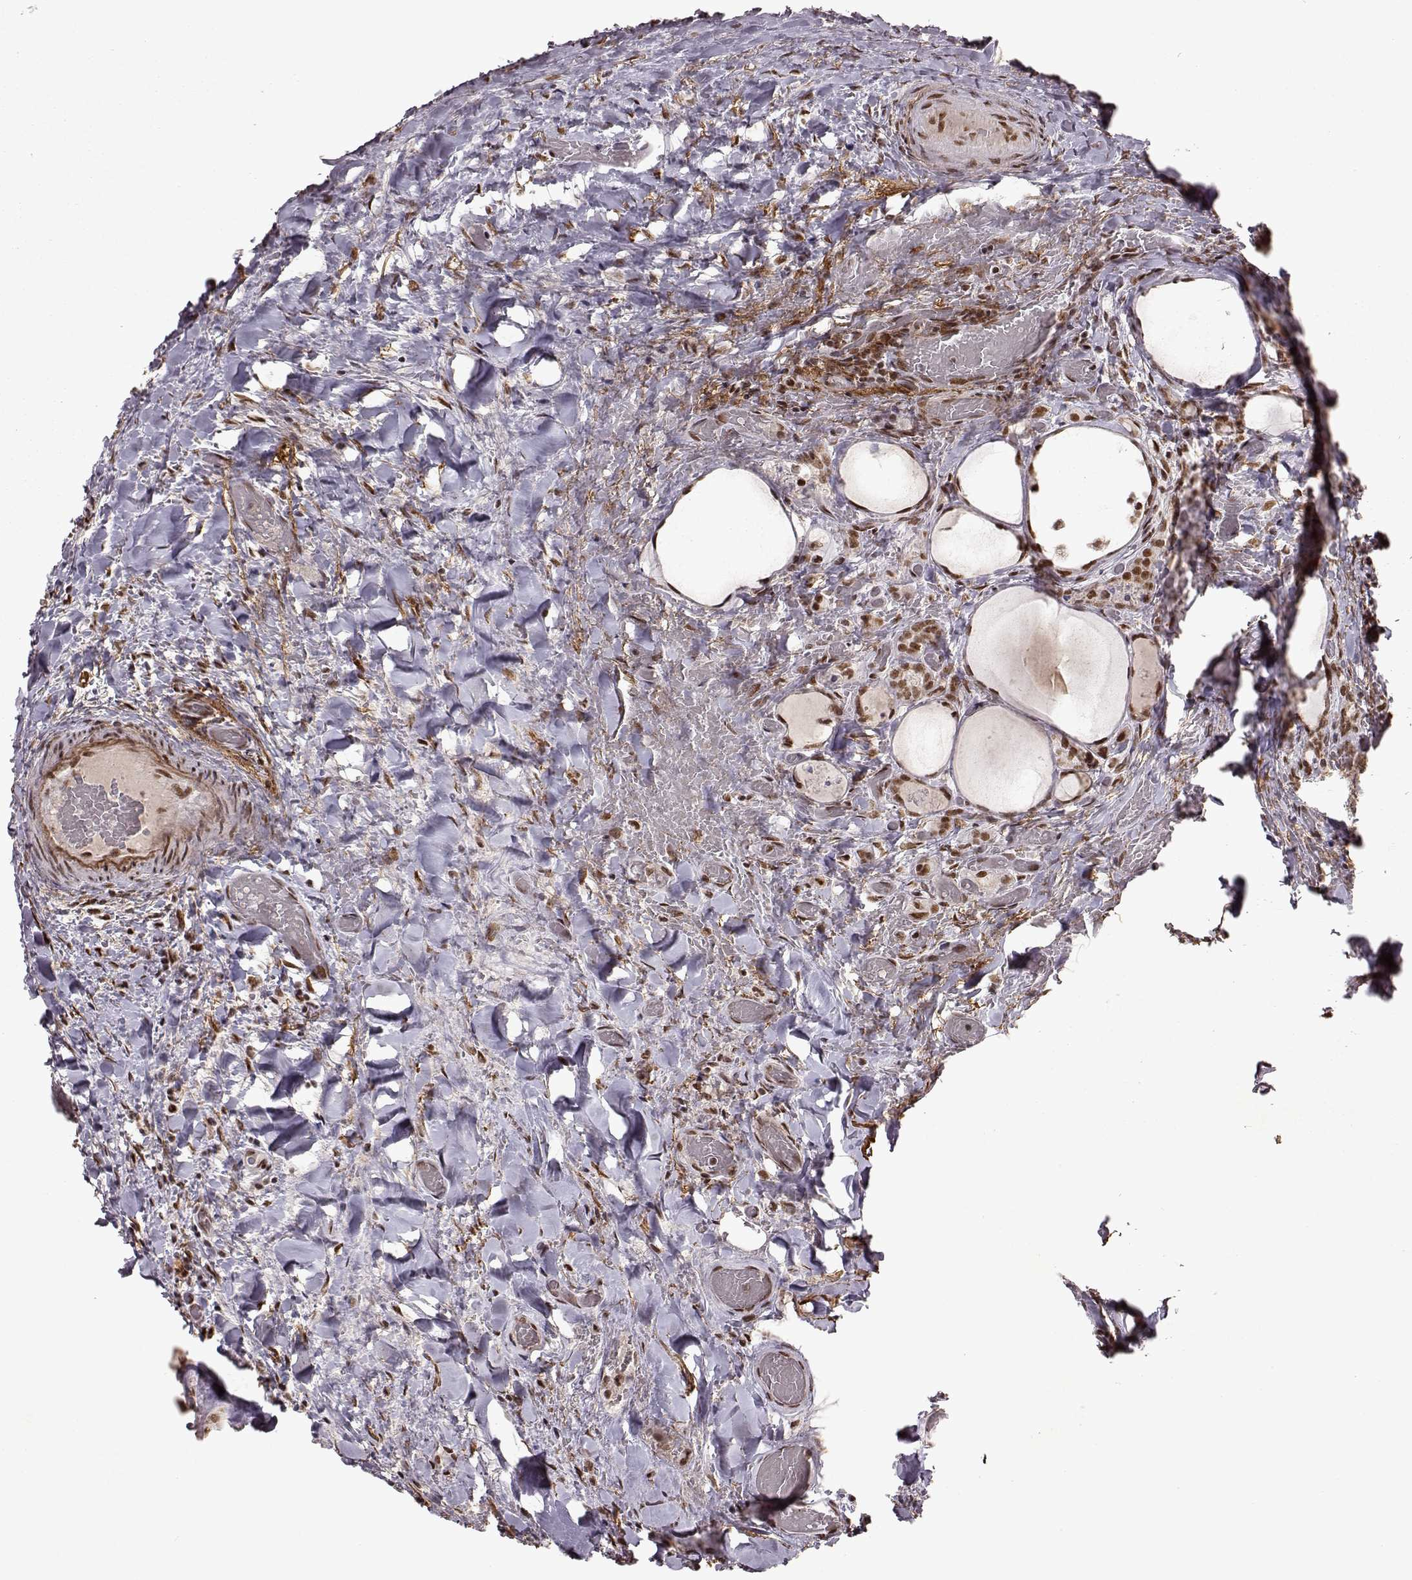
{"staining": {"intensity": "moderate", "quantity": ">75%", "location": "nuclear"}, "tissue": "thyroid cancer", "cell_type": "Tumor cells", "image_type": "cancer", "snomed": [{"axis": "morphology", "description": "Papillary adenocarcinoma, NOS"}, {"axis": "topography", "description": "Thyroid gland"}], "caption": "Approximately >75% of tumor cells in human thyroid cancer (papillary adenocarcinoma) show moderate nuclear protein staining as visualized by brown immunohistochemical staining.", "gene": "RRAGD", "patient": {"sex": "female", "age": 39}}